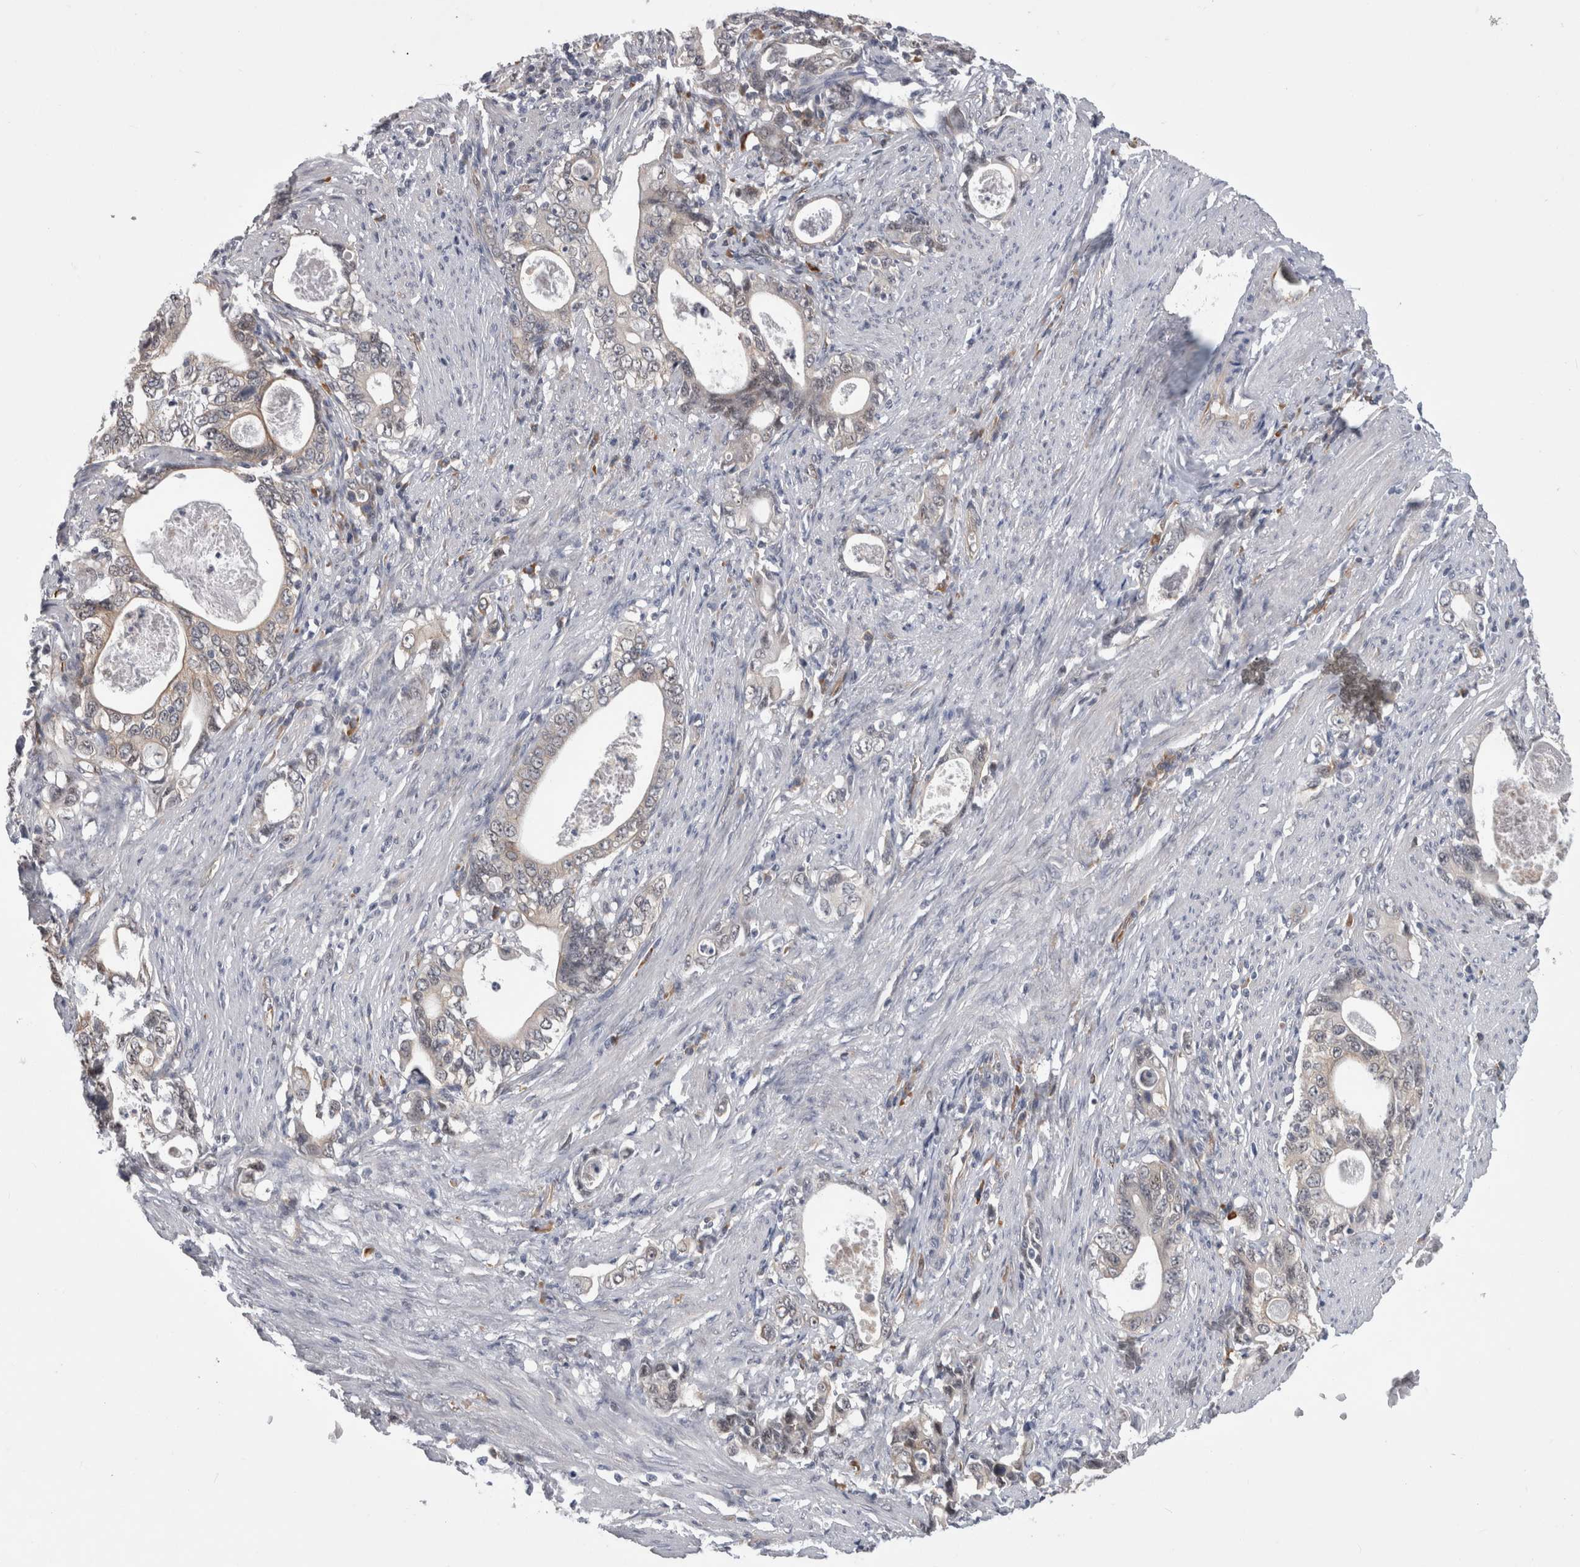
{"staining": {"intensity": "negative", "quantity": "none", "location": "none"}, "tissue": "stomach cancer", "cell_type": "Tumor cells", "image_type": "cancer", "snomed": [{"axis": "morphology", "description": "Adenocarcinoma, NOS"}, {"axis": "topography", "description": "Stomach, lower"}], "caption": "Immunohistochemistry of stomach cancer displays no positivity in tumor cells.", "gene": "FAM83H", "patient": {"sex": "female", "age": 72}}